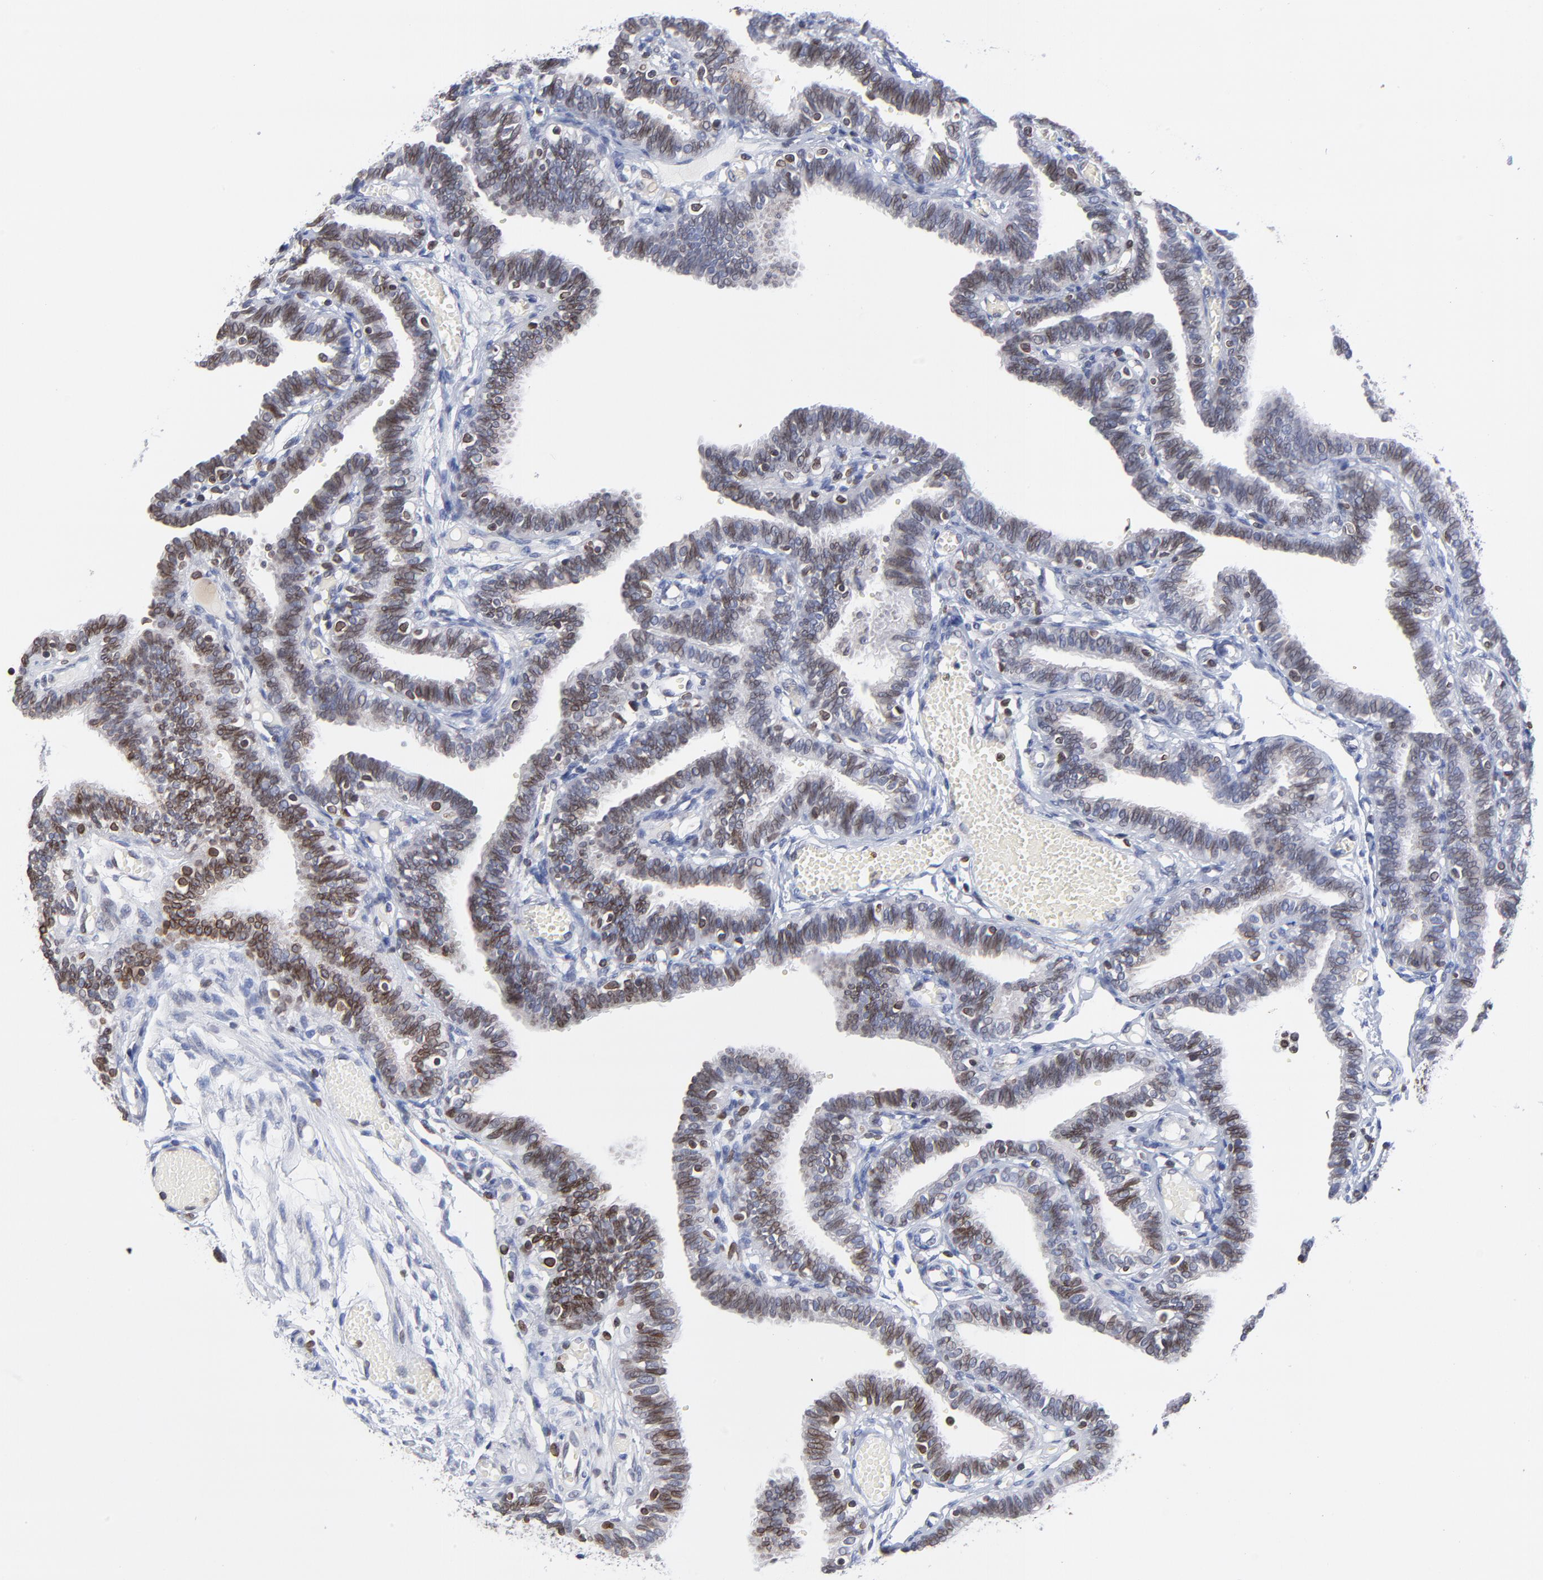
{"staining": {"intensity": "moderate", "quantity": ">75%", "location": "cytoplasmic/membranous,nuclear"}, "tissue": "fallopian tube", "cell_type": "Glandular cells", "image_type": "normal", "snomed": [{"axis": "morphology", "description": "Normal tissue, NOS"}, {"axis": "topography", "description": "Fallopian tube"}], "caption": "Protein staining reveals moderate cytoplasmic/membranous,nuclear positivity in about >75% of glandular cells in benign fallopian tube. (DAB (3,3'-diaminobenzidine) IHC, brown staining for protein, blue staining for nuclei).", "gene": "THAP7", "patient": {"sex": "female", "age": 29}}